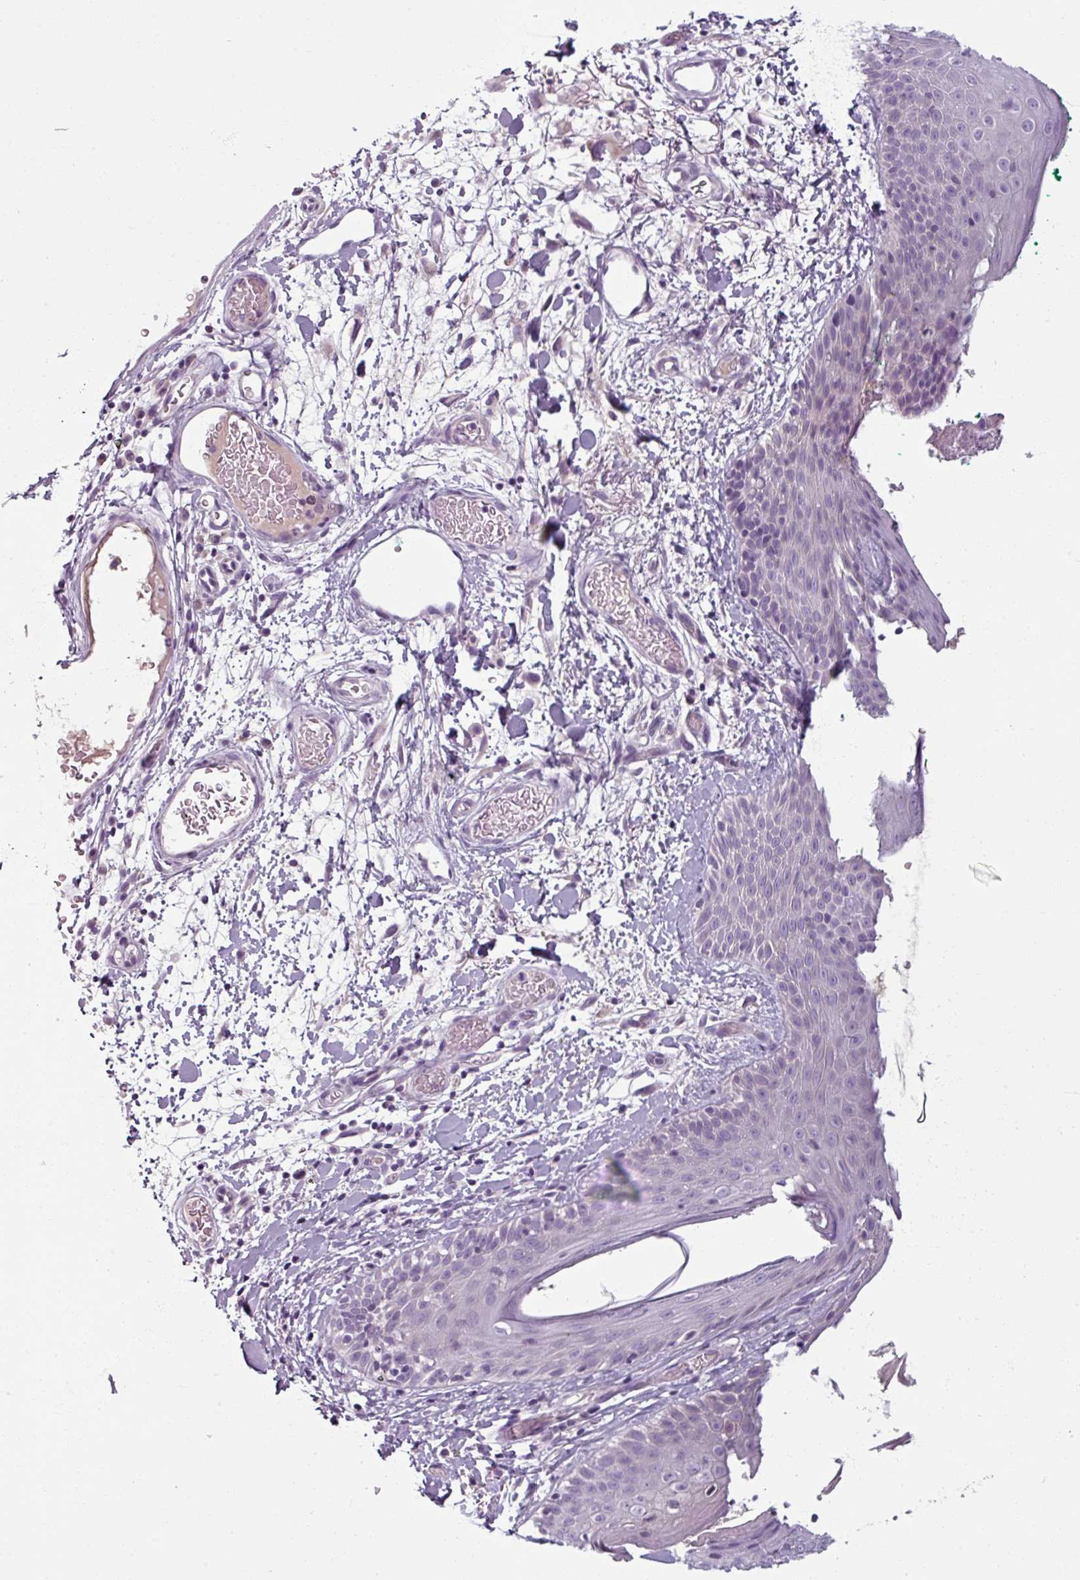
{"staining": {"intensity": "negative", "quantity": "none", "location": "none"}, "tissue": "skin", "cell_type": "Fibroblasts", "image_type": "normal", "snomed": [{"axis": "morphology", "description": "Normal tissue, NOS"}, {"axis": "topography", "description": "Skin"}], "caption": "DAB immunohistochemical staining of benign skin exhibits no significant expression in fibroblasts.", "gene": "SMIM11", "patient": {"sex": "male", "age": 79}}